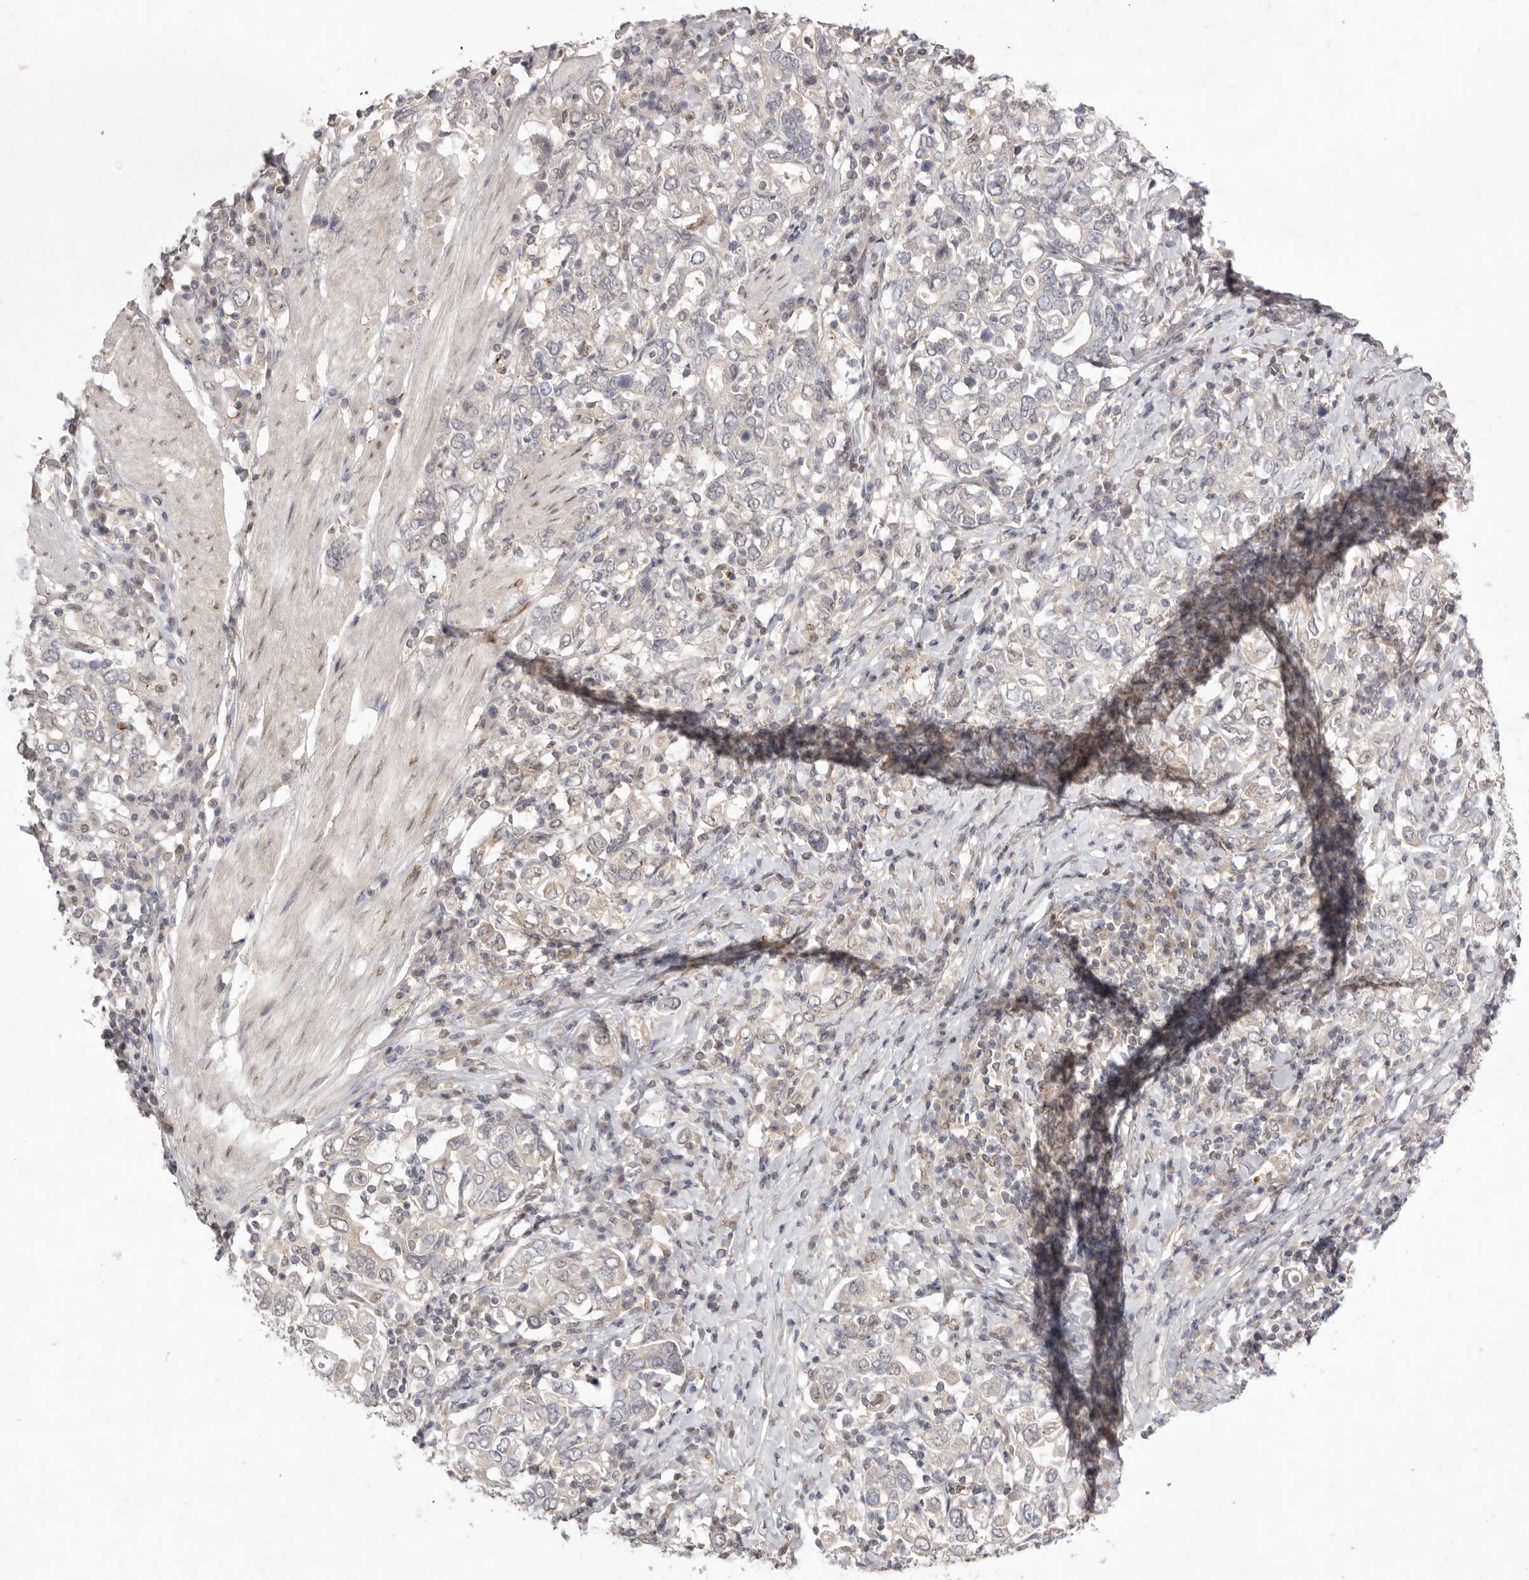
{"staining": {"intensity": "negative", "quantity": "none", "location": "none"}, "tissue": "stomach cancer", "cell_type": "Tumor cells", "image_type": "cancer", "snomed": [{"axis": "morphology", "description": "Adenocarcinoma, NOS"}, {"axis": "topography", "description": "Stomach, upper"}], "caption": "This is a histopathology image of IHC staining of stomach cancer, which shows no expression in tumor cells.", "gene": "TADA1", "patient": {"sex": "male", "age": 62}}